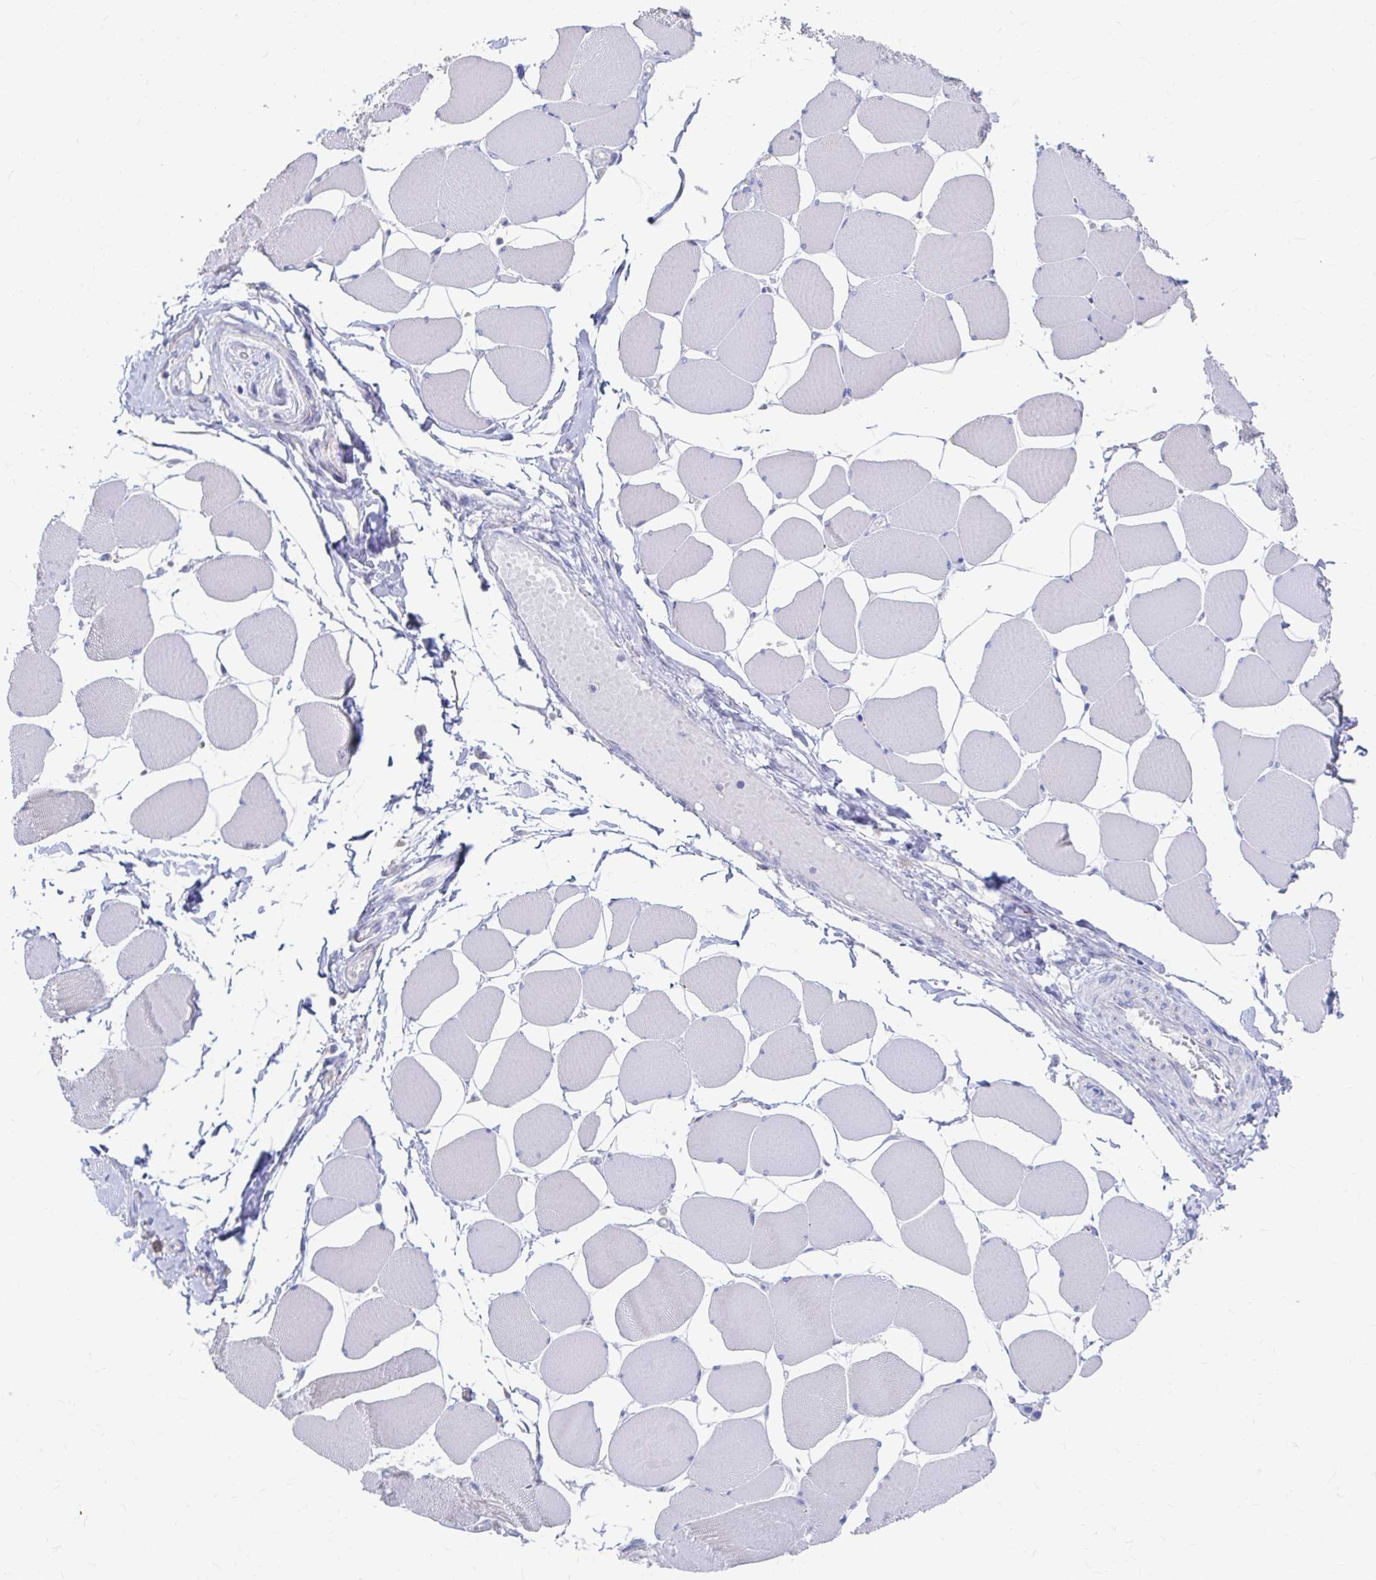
{"staining": {"intensity": "negative", "quantity": "none", "location": "none"}, "tissue": "skeletal muscle", "cell_type": "Myocytes", "image_type": "normal", "snomed": [{"axis": "morphology", "description": "Normal tissue, NOS"}, {"axis": "topography", "description": "Skeletal muscle"}], "caption": "IHC of unremarkable human skeletal muscle displays no expression in myocytes.", "gene": "LAMC3", "patient": {"sex": "female", "age": 75}}